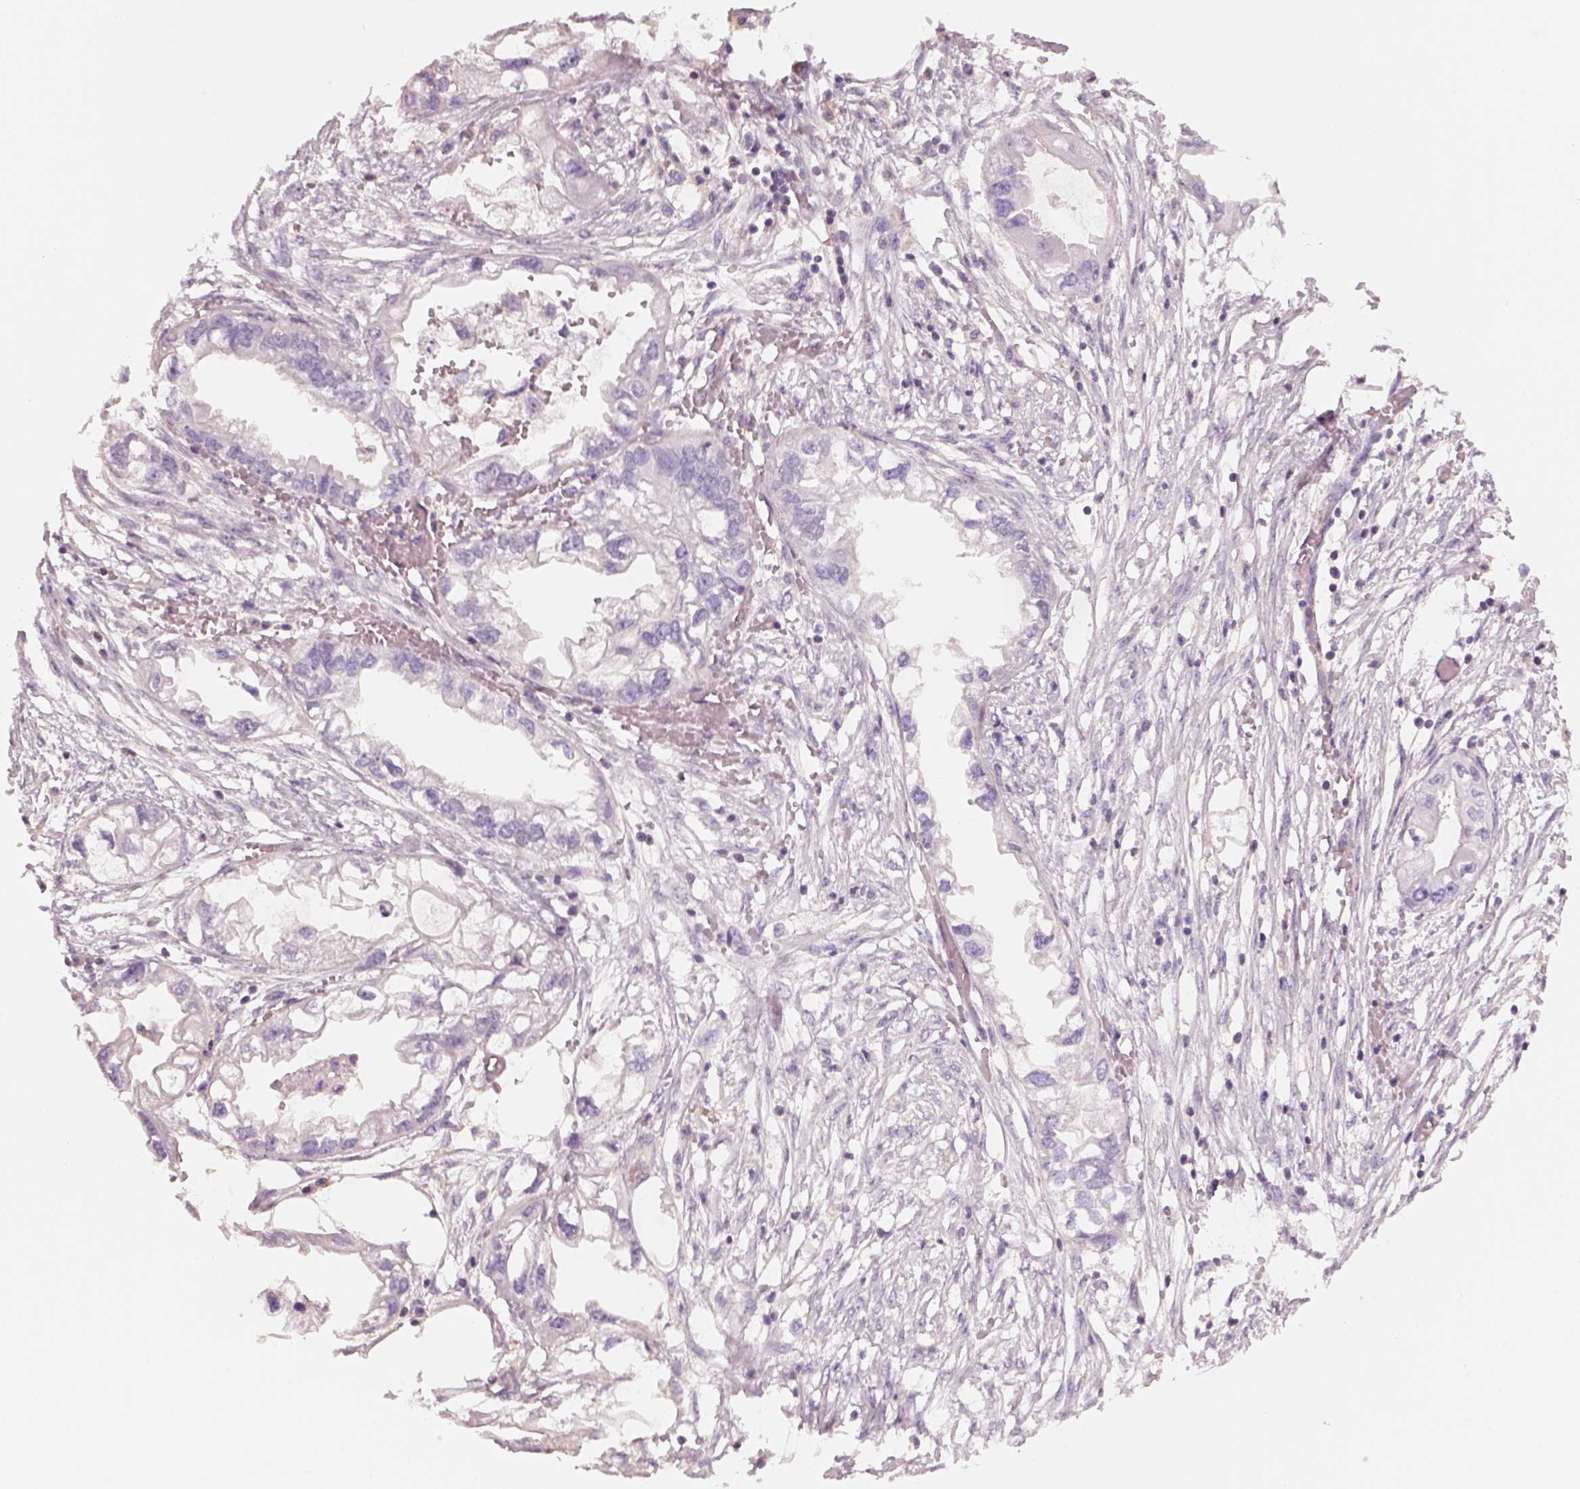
{"staining": {"intensity": "negative", "quantity": "none", "location": "none"}, "tissue": "endometrial cancer", "cell_type": "Tumor cells", "image_type": "cancer", "snomed": [{"axis": "morphology", "description": "Adenocarcinoma, NOS"}, {"axis": "morphology", "description": "Adenocarcinoma, metastatic, NOS"}, {"axis": "topography", "description": "Adipose tissue"}, {"axis": "topography", "description": "Endometrium"}], "caption": "Immunohistochemistry of human metastatic adenocarcinoma (endometrial) exhibits no positivity in tumor cells.", "gene": "OTUD6A", "patient": {"sex": "female", "age": 67}}